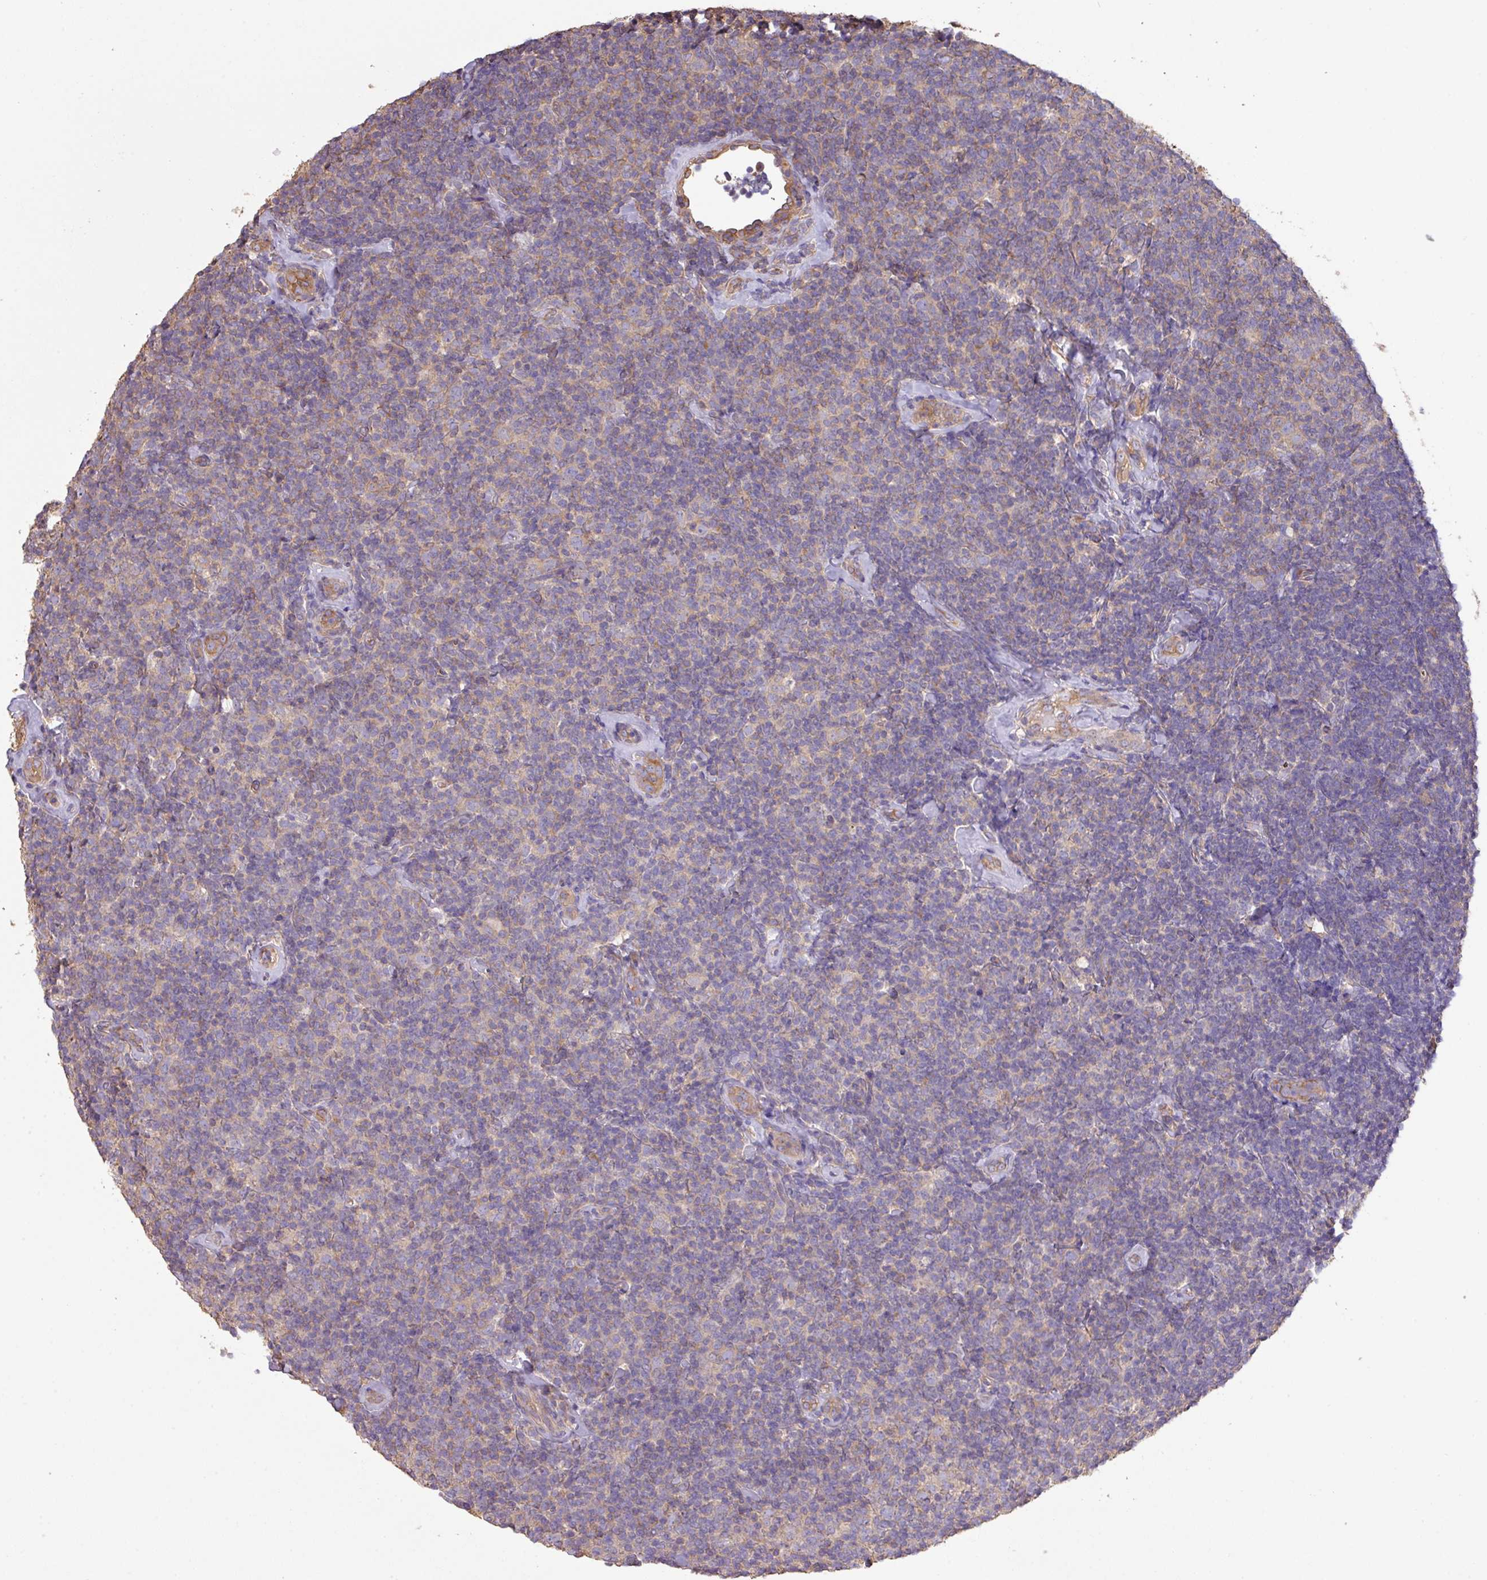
{"staining": {"intensity": "negative", "quantity": "none", "location": "none"}, "tissue": "lymphoma", "cell_type": "Tumor cells", "image_type": "cancer", "snomed": [{"axis": "morphology", "description": "Malignant lymphoma, non-Hodgkin's type, Low grade"}, {"axis": "topography", "description": "Lymph node"}], "caption": "This histopathology image is of lymphoma stained with immunohistochemistry (IHC) to label a protein in brown with the nuclei are counter-stained blue. There is no positivity in tumor cells.", "gene": "CALML4", "patient": {"sex": "female", "age": 56}}